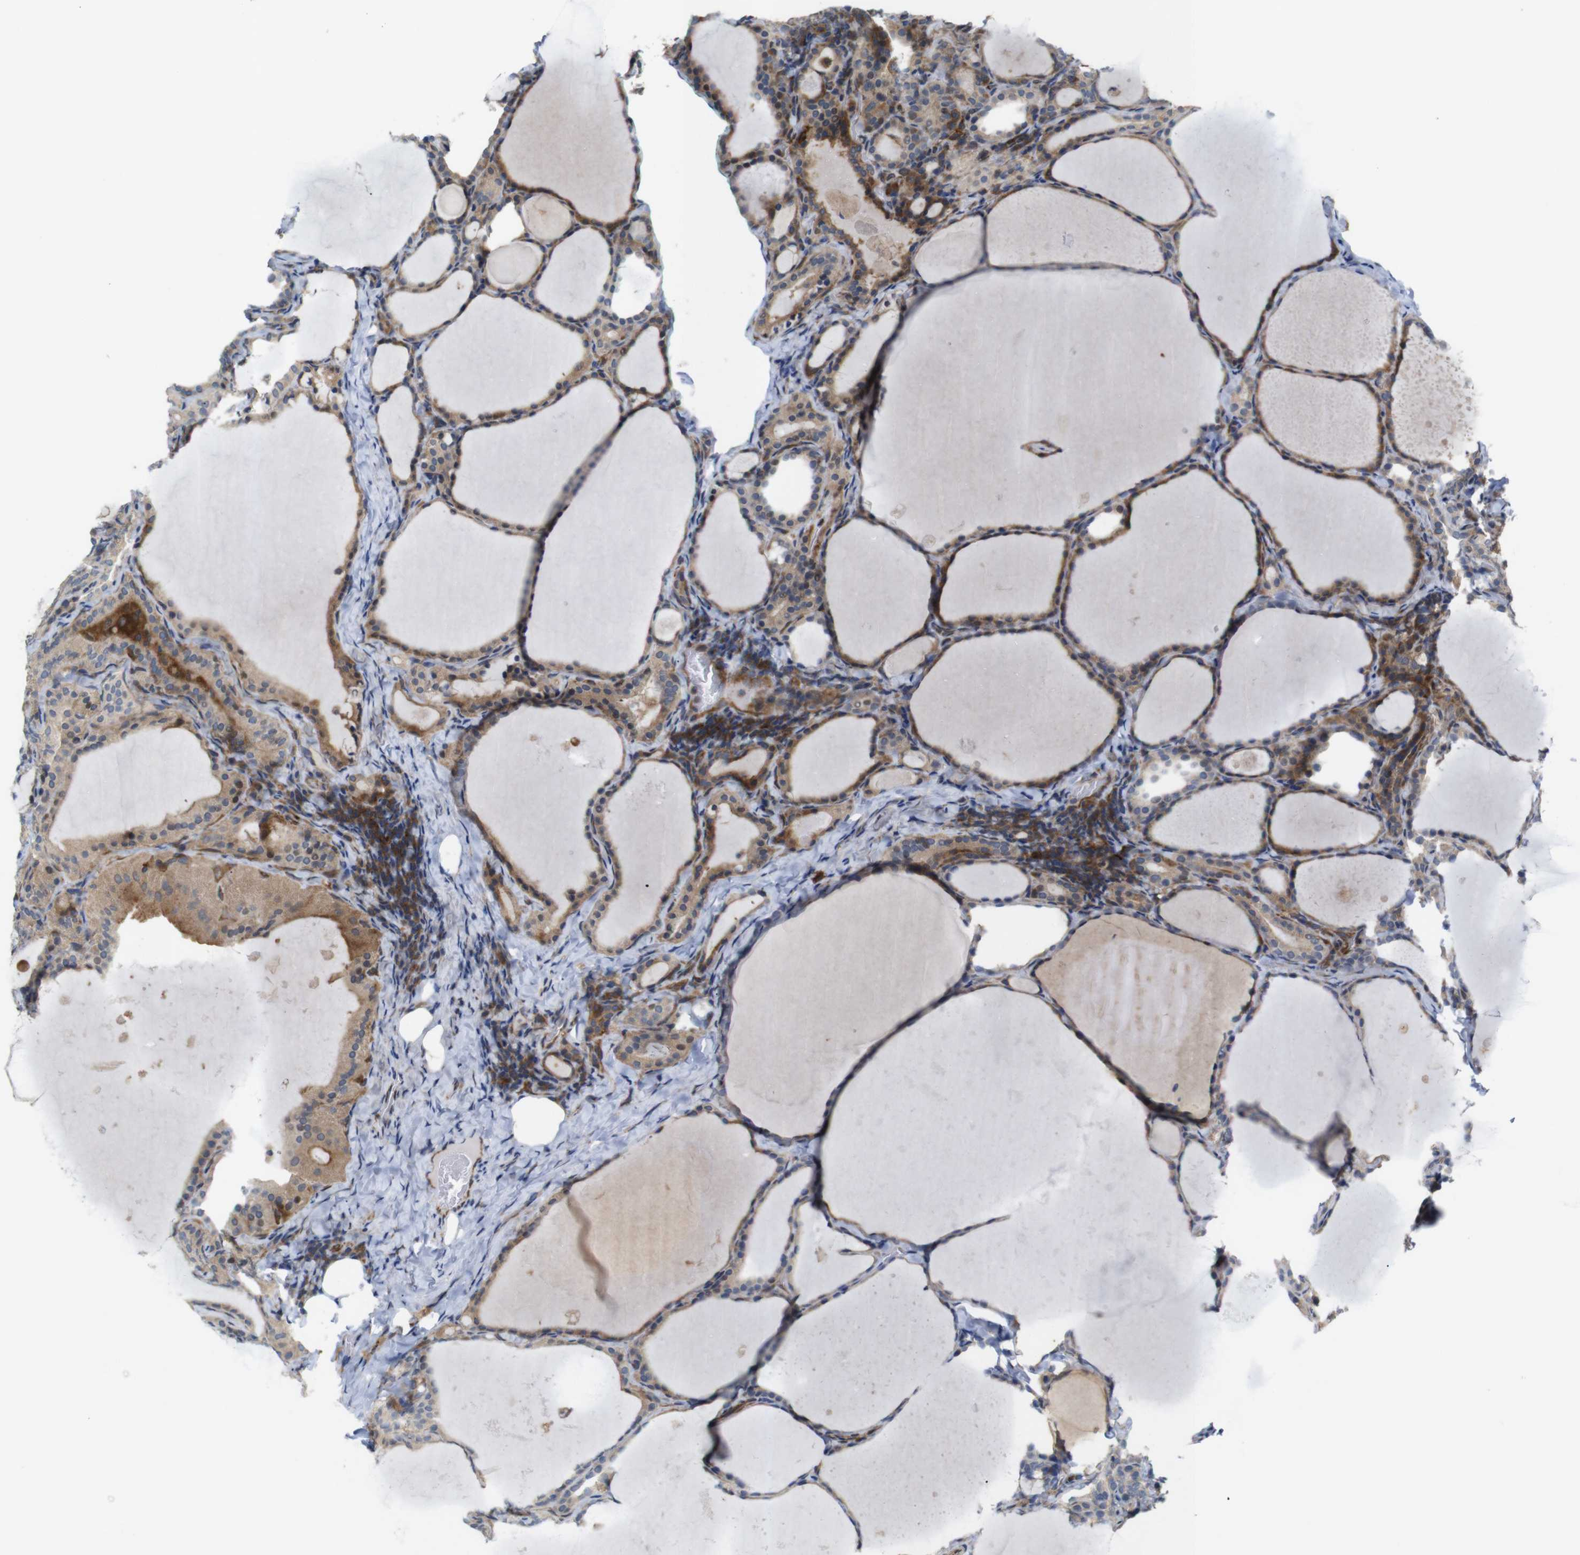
{"staining": {"intensity": "weak", "quantity": ">75%", "location": "cytoplasmic/membranous"}, "tissue": "thyroid cancer", "cell_type": "Tumor cells", "image_type": "cancer", "snomed": [{"axis": "morphology", "description": "Papillary adenocarcinoma, NOS"}, {"axis": "topography", "description": "Thyroid gland"}], "caption": "Immunohistochemical staining of thyroid cancer demonstrates weak cytoplasmic/membranous protein staining in about >75% of tumor cells.", "gene": "P3H2", "patient": {"sex": "female", "age": 42}}